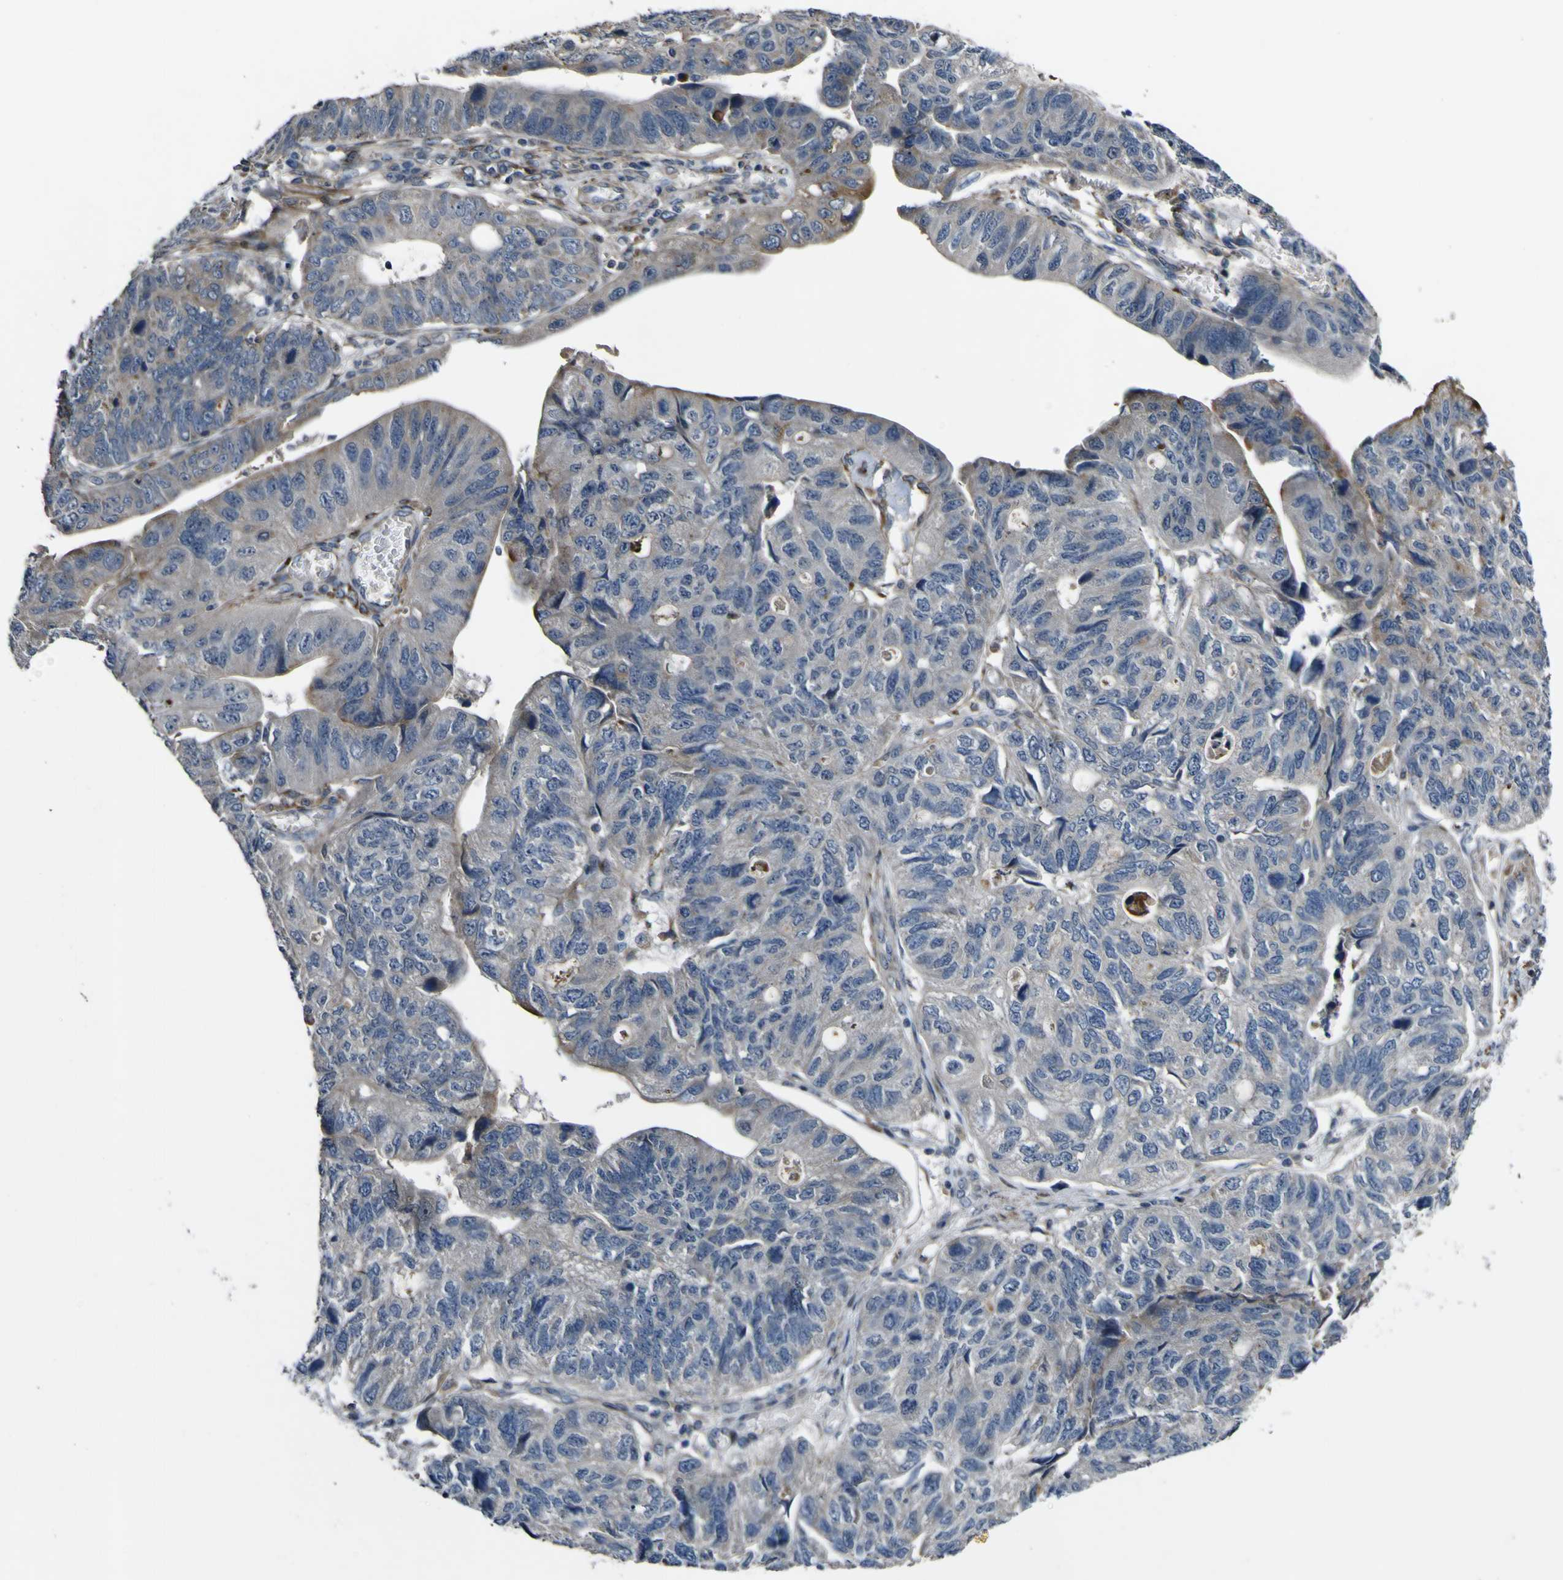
{"staining": {"intensity": "negative", "quantity": "none", "location": "none"}, "tissue": "stomach cancer", "cell_type": "Tumor cells", "image_type": "cancer", "snomed": [{"axis": "morphology", "description": "Adenocarcinoma, NOS"}, {"axis": "topography", "description": "Stomach"}], "caption": "This is an immunohistochemistry micrograph of human stomach cancer. There is no positivity in tumor cells.", "gene": "GPLD1", "patient": {"sex": "male", "age": 59}}